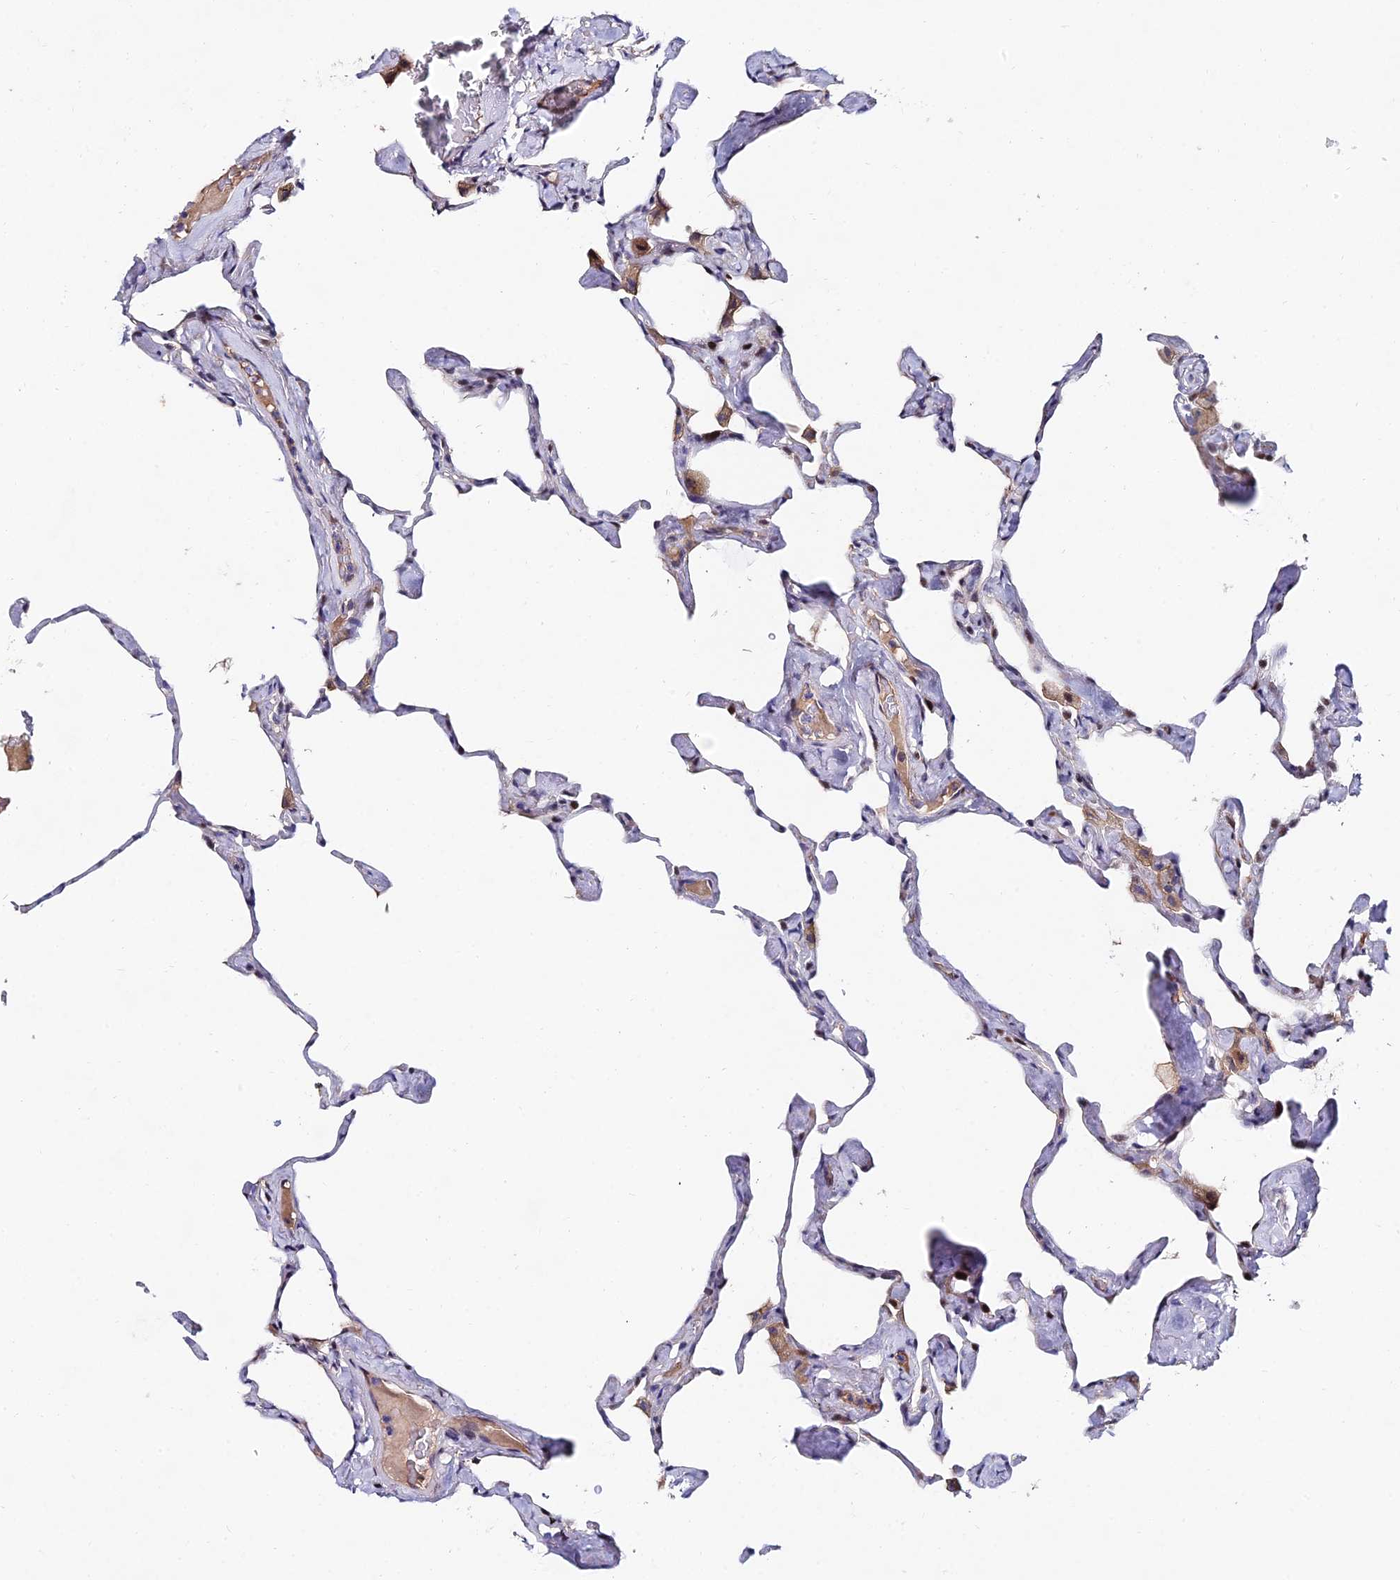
{"staining": {"intensity": "moderate", "quantity": "<25%", "location": "nuclear"}, "tissue": "lung", "cell_type": "Alveolar cells", "image_type": "normal", "snomed": [{"axis": "morphology", "description": "Normal tissue, NOS"}, {"axis": "topography", "description": "Lung"}], "caption": "An immunohistochemistry (IHC) image of normal tissue is shown. Protein staining in brown shows moderate nuclear positivity in lung within alveolar cells.", "gene": "TRIM24", "patient": {"sex": "male", "age": 65}}